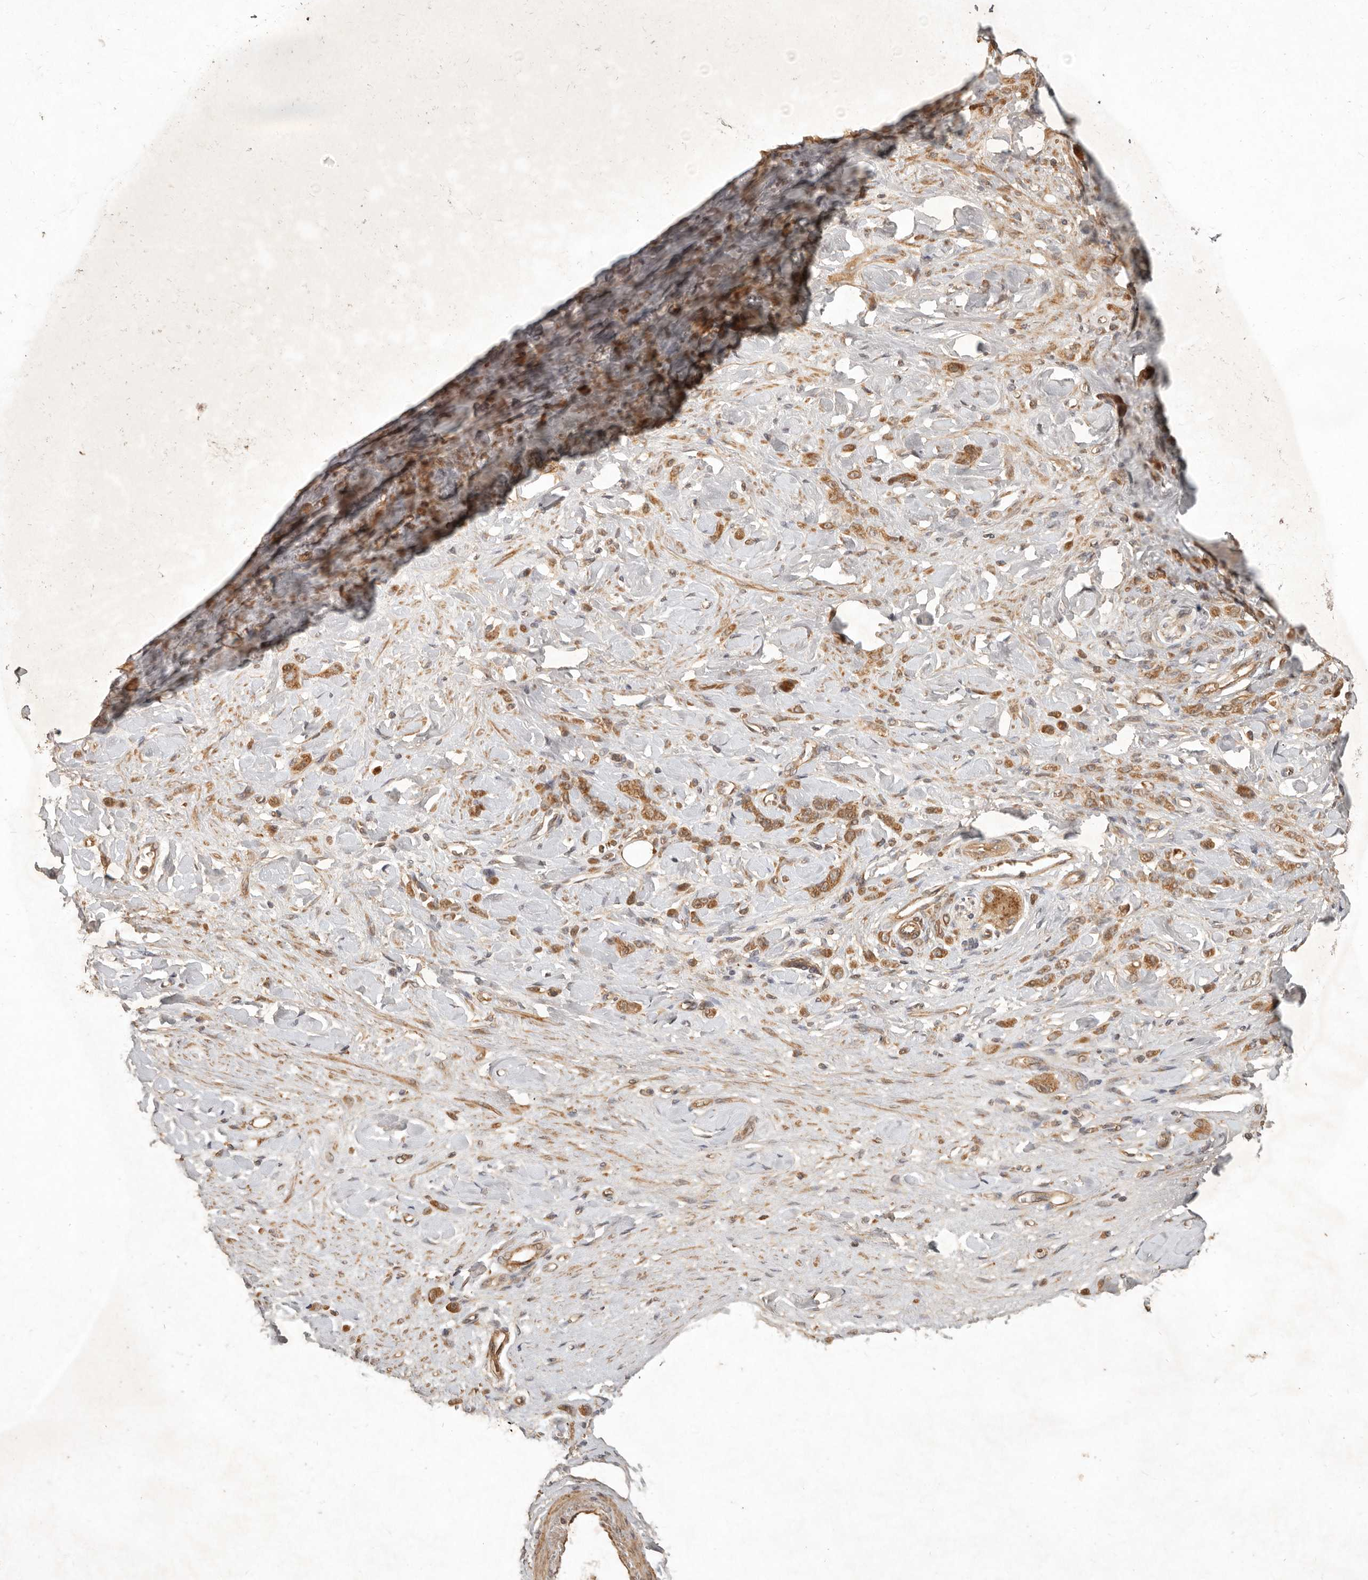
{"staining": {"intensity": "moderate", "quantity": ">75%", "location": "cytoplasmic/membranous"}, "tissue": "stomach cancer", "cell_type": "Tumor cells", "image_type": "cancer", "snomed": [{"axis": "morphology", "description": "Normal tissue, NOS"}, {"axis": "morphology", "description": "Adenocarcinoma, NOS"}, {"axis": "topography", "description": "Stomach"}], "caption": "Human stomach adenocarcinoma stained with a brown dye displays moderate cytoplasmic/membranous positive staining in about >75% of tumor cells.", "gene": "CLEC4C", "patient": {"sex": "male", "age": 82}}